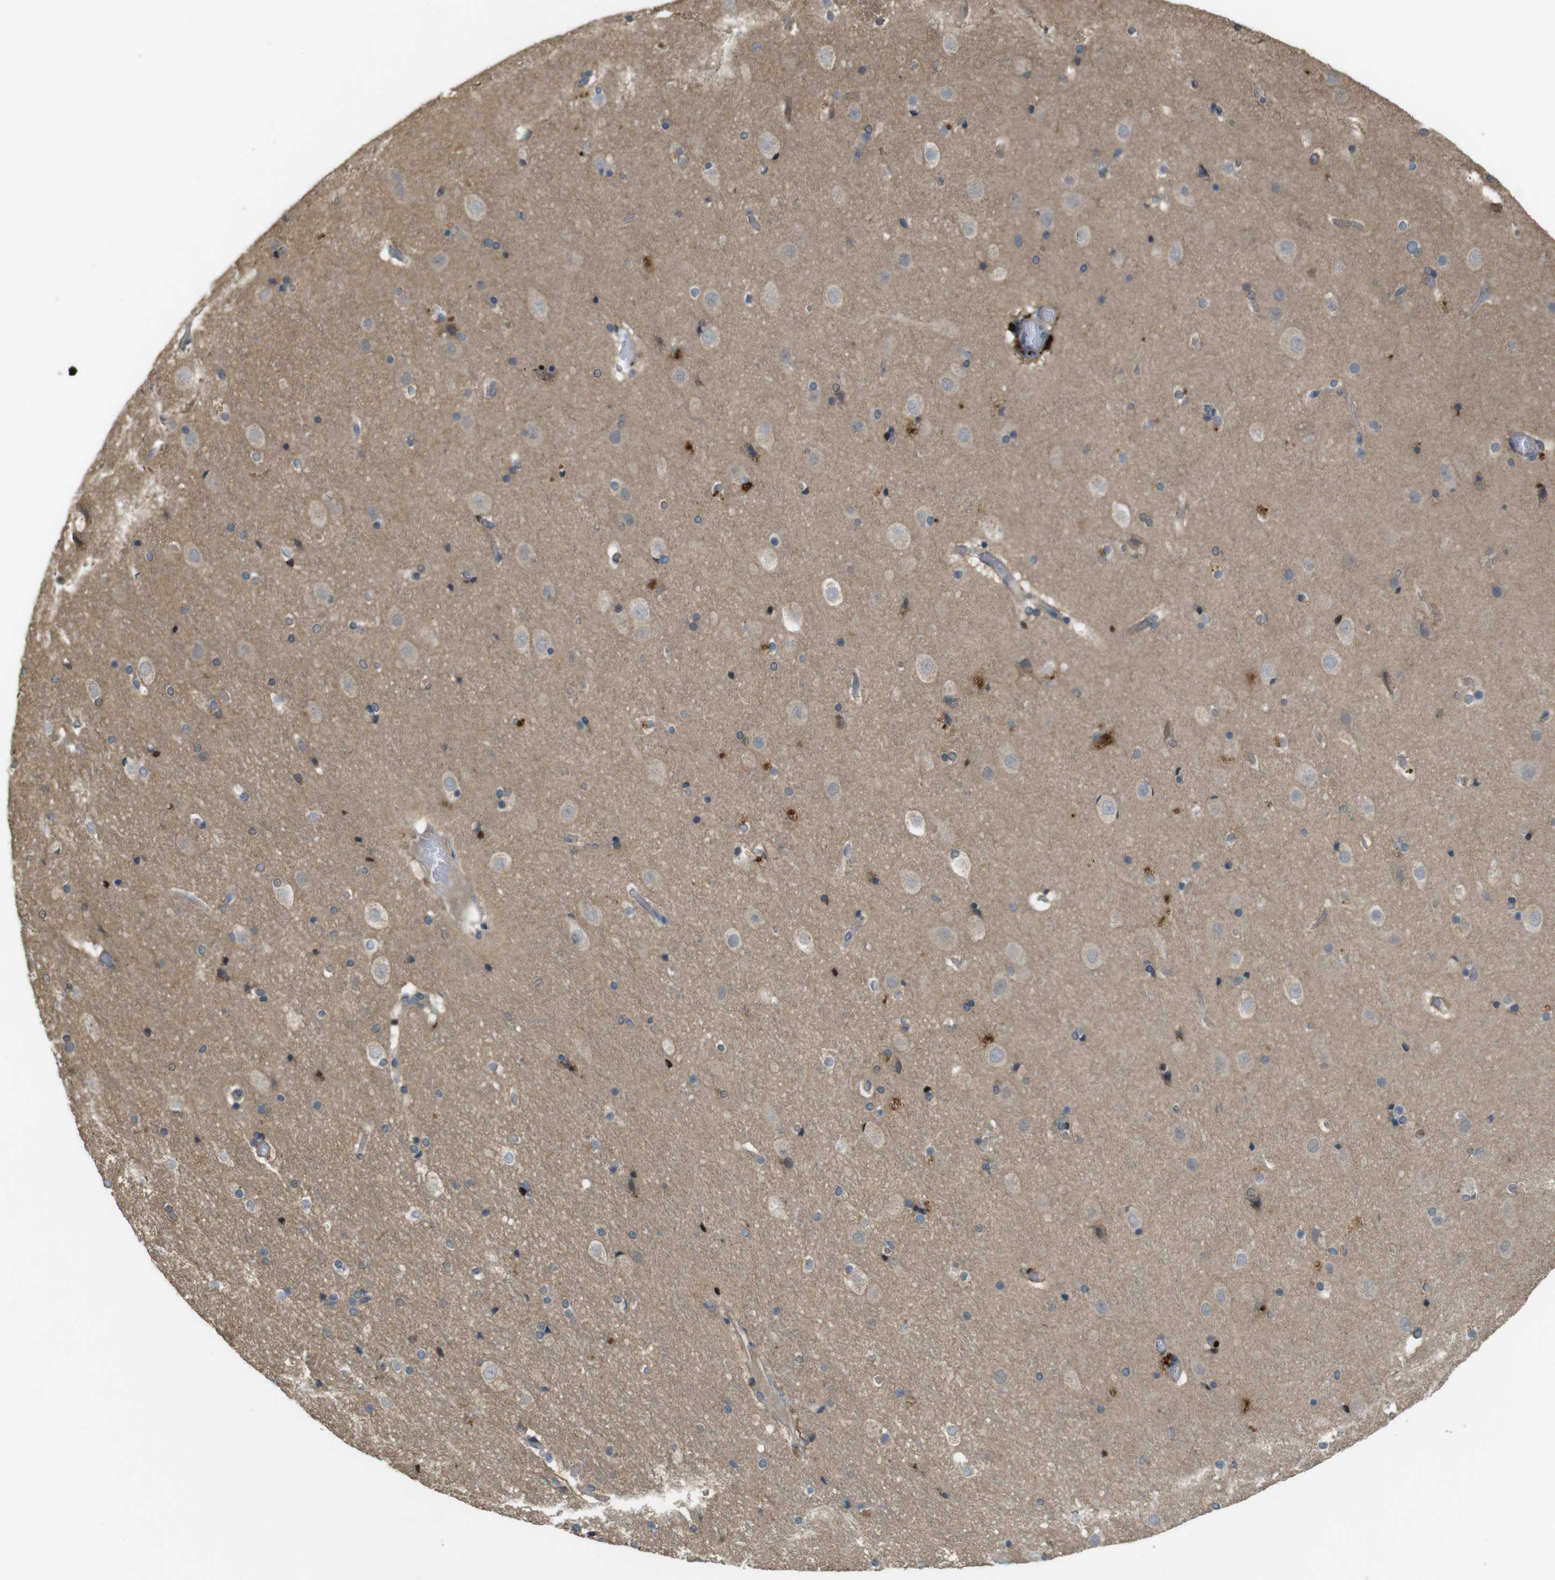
{"staining": {"intensity": "weak", "quantity": "<25%", "location": "cytoplasmic/membranous"}, "tissue": "cerebral cortex", "cell_type": "Endothelial cells", "image_type": "normal", "snomed": [{"axis": "morphology", "description": "Normal tissue, NOS"}, {"axis": "topography", "description": "Cerebral cortex"}], "caption": "The histopathology image shows no staining of endothelial cells in unremarkable cerebral cortex.", "gene": "ZDHHC20", "patient": {"sex": "male", "age": 57}}